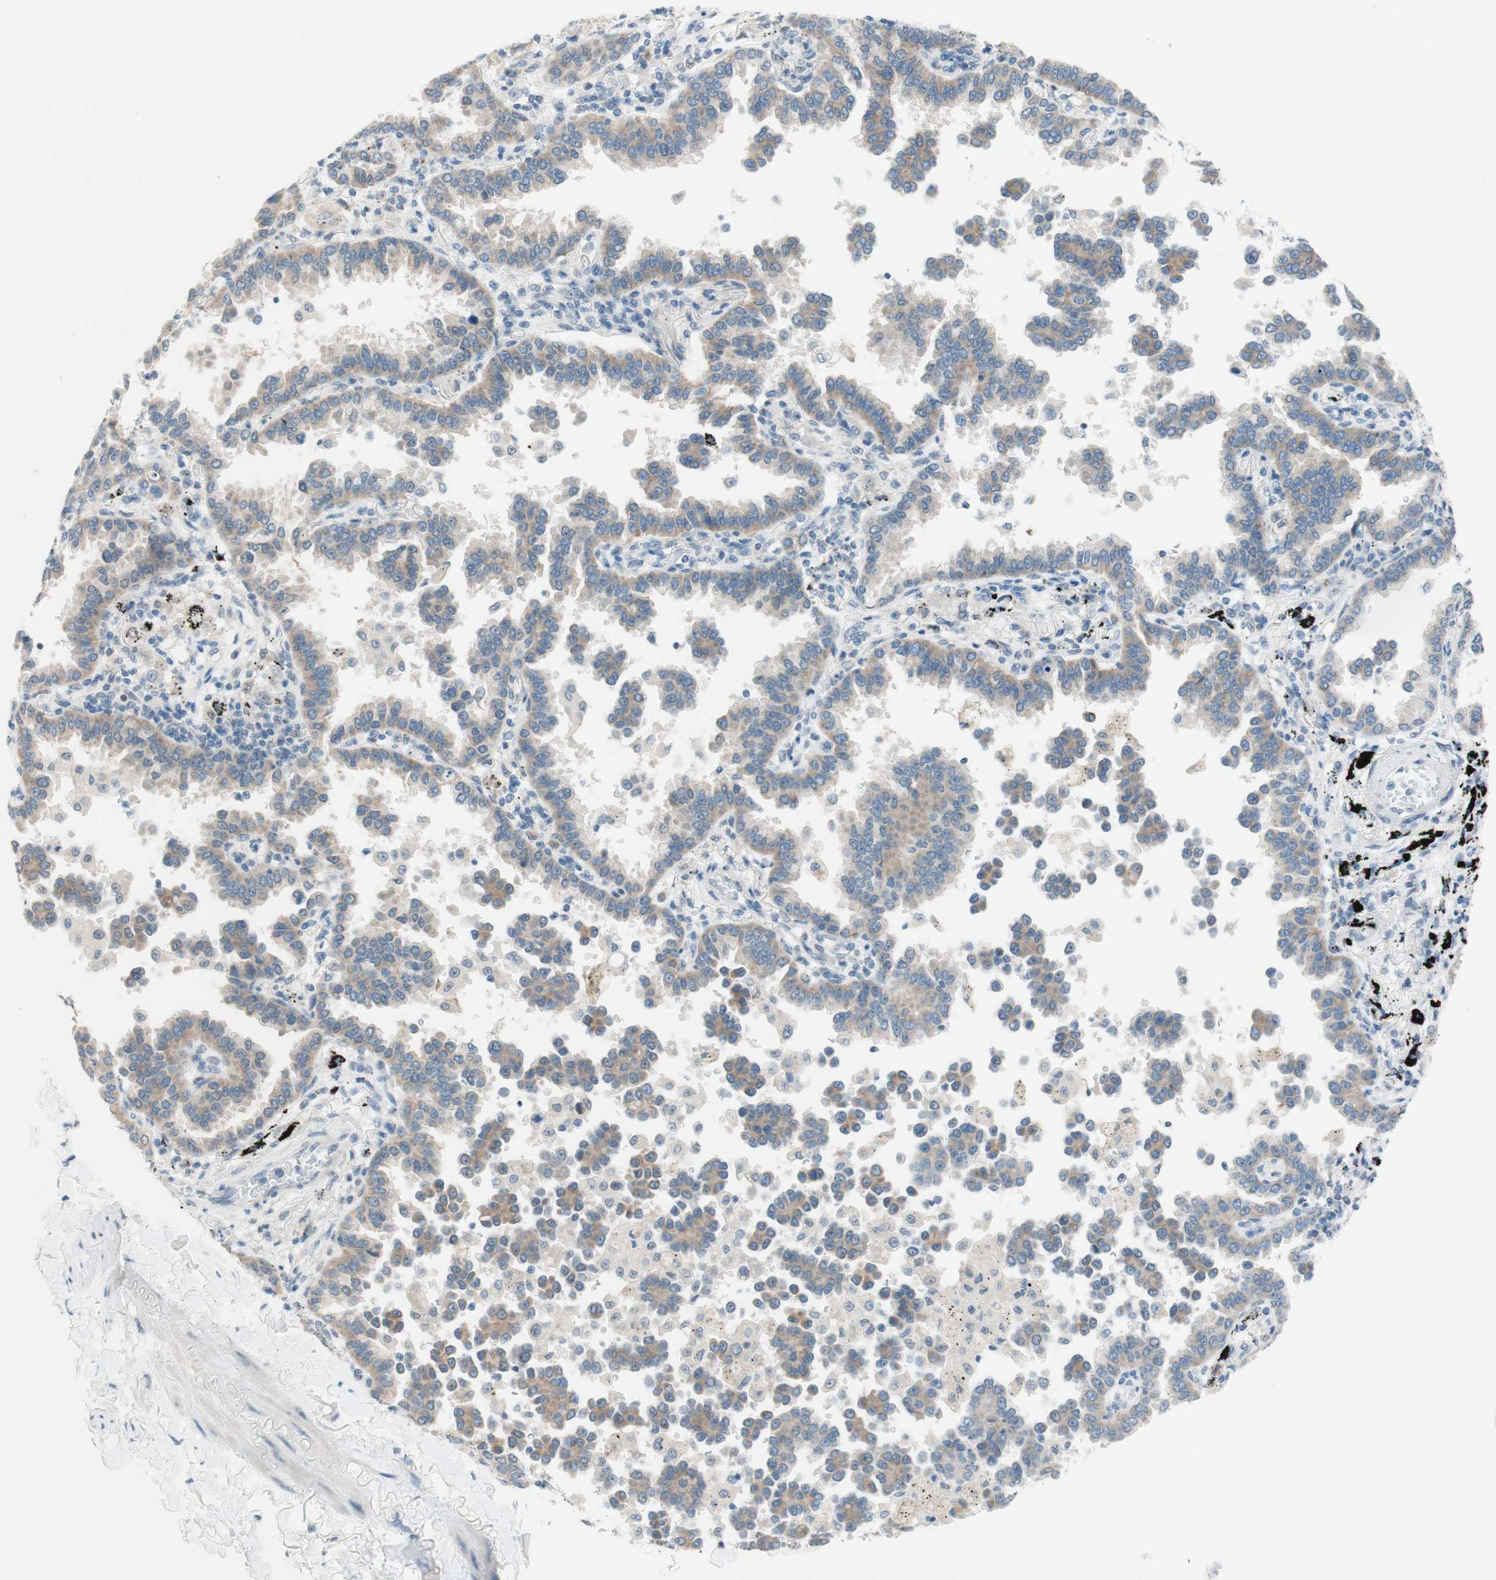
{"staining": {"intensity": "weak", "quantity": "25%-75%", "location": "cytoplasmic/membranous"}, "tissue": "lung cancer", "cell_type": "Tumor cells", "image_type": "cancer", "snomed": [{"axis": "morphology", "description": "Normal tissue, NOS"}, {"axis": "morphology", "description": "Adenocarcinoma, NOS"}, {"axis": "topography", "description": "Lung"}], "caption": "Lung adenocarcinoma stained with DAB (3,3'-diaminobenzidine) IHC reveals low levels of weak cytoplasmic/membranous expression in about 25%-75% of tumor cells. The protein is stained brown, and the nuclei are stained in blue (DAB (3,3'-diaminobenzidine) IHC with brightfield microscopy, high magnification).", "gene": "JPH1", "patient": {"sex": "male", "age": 59}}